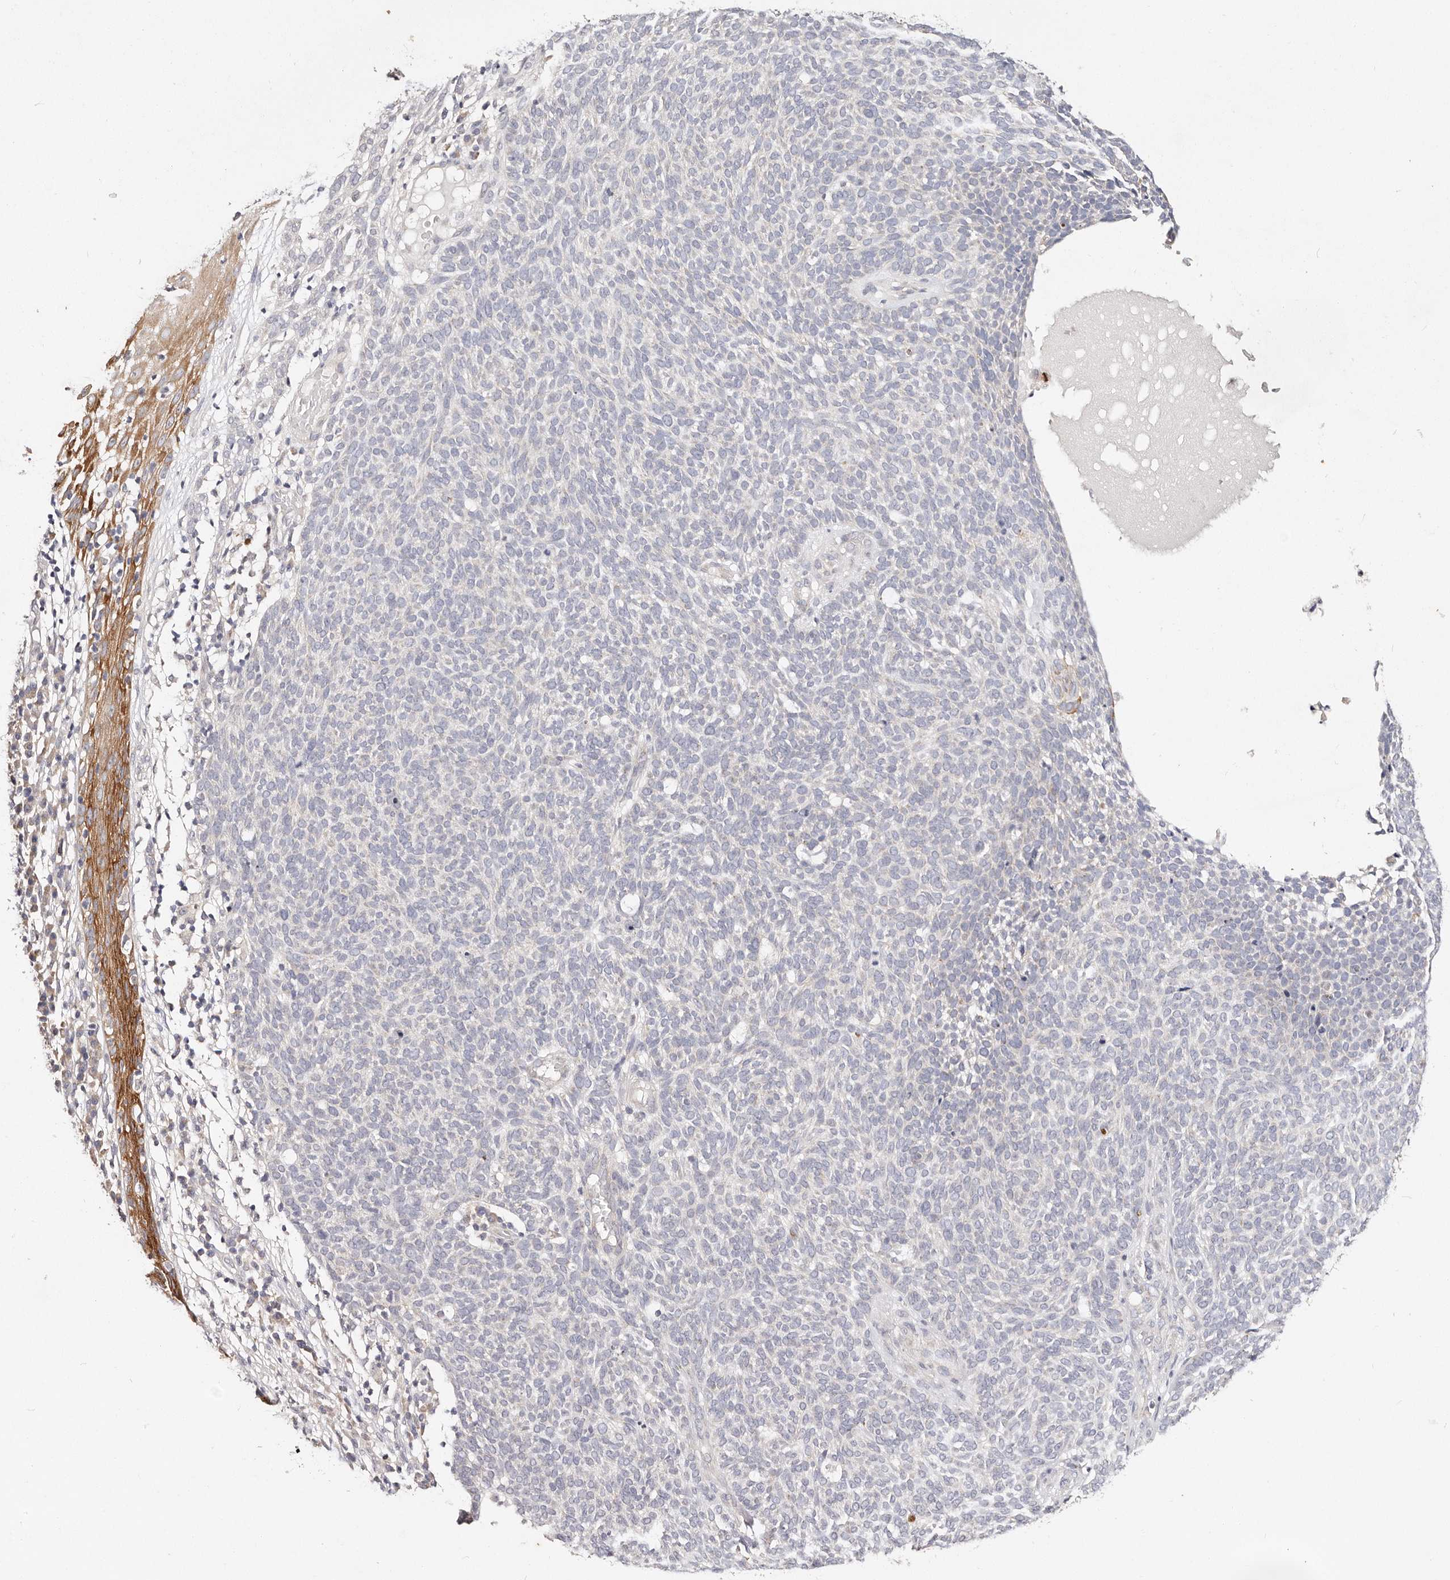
{"staining": {"intensity": "negative", "quantity": "none", "location": "none"}, "tissue": "skin cancer", "cell_type": "Tumor cells", "image_type": "cancer", "snomed": [{"axis": "morphology", "description": "Squamous cell carcinoma, NOS"}, {"axis": "topography", "description": "Skin"}], "caption": "Histopathology image shows no significant protein staining in tumor cells of skin squamous cell carcinoma.", "gene": "VIPAS39", "patient": {"sex": "female", "age": 90}}